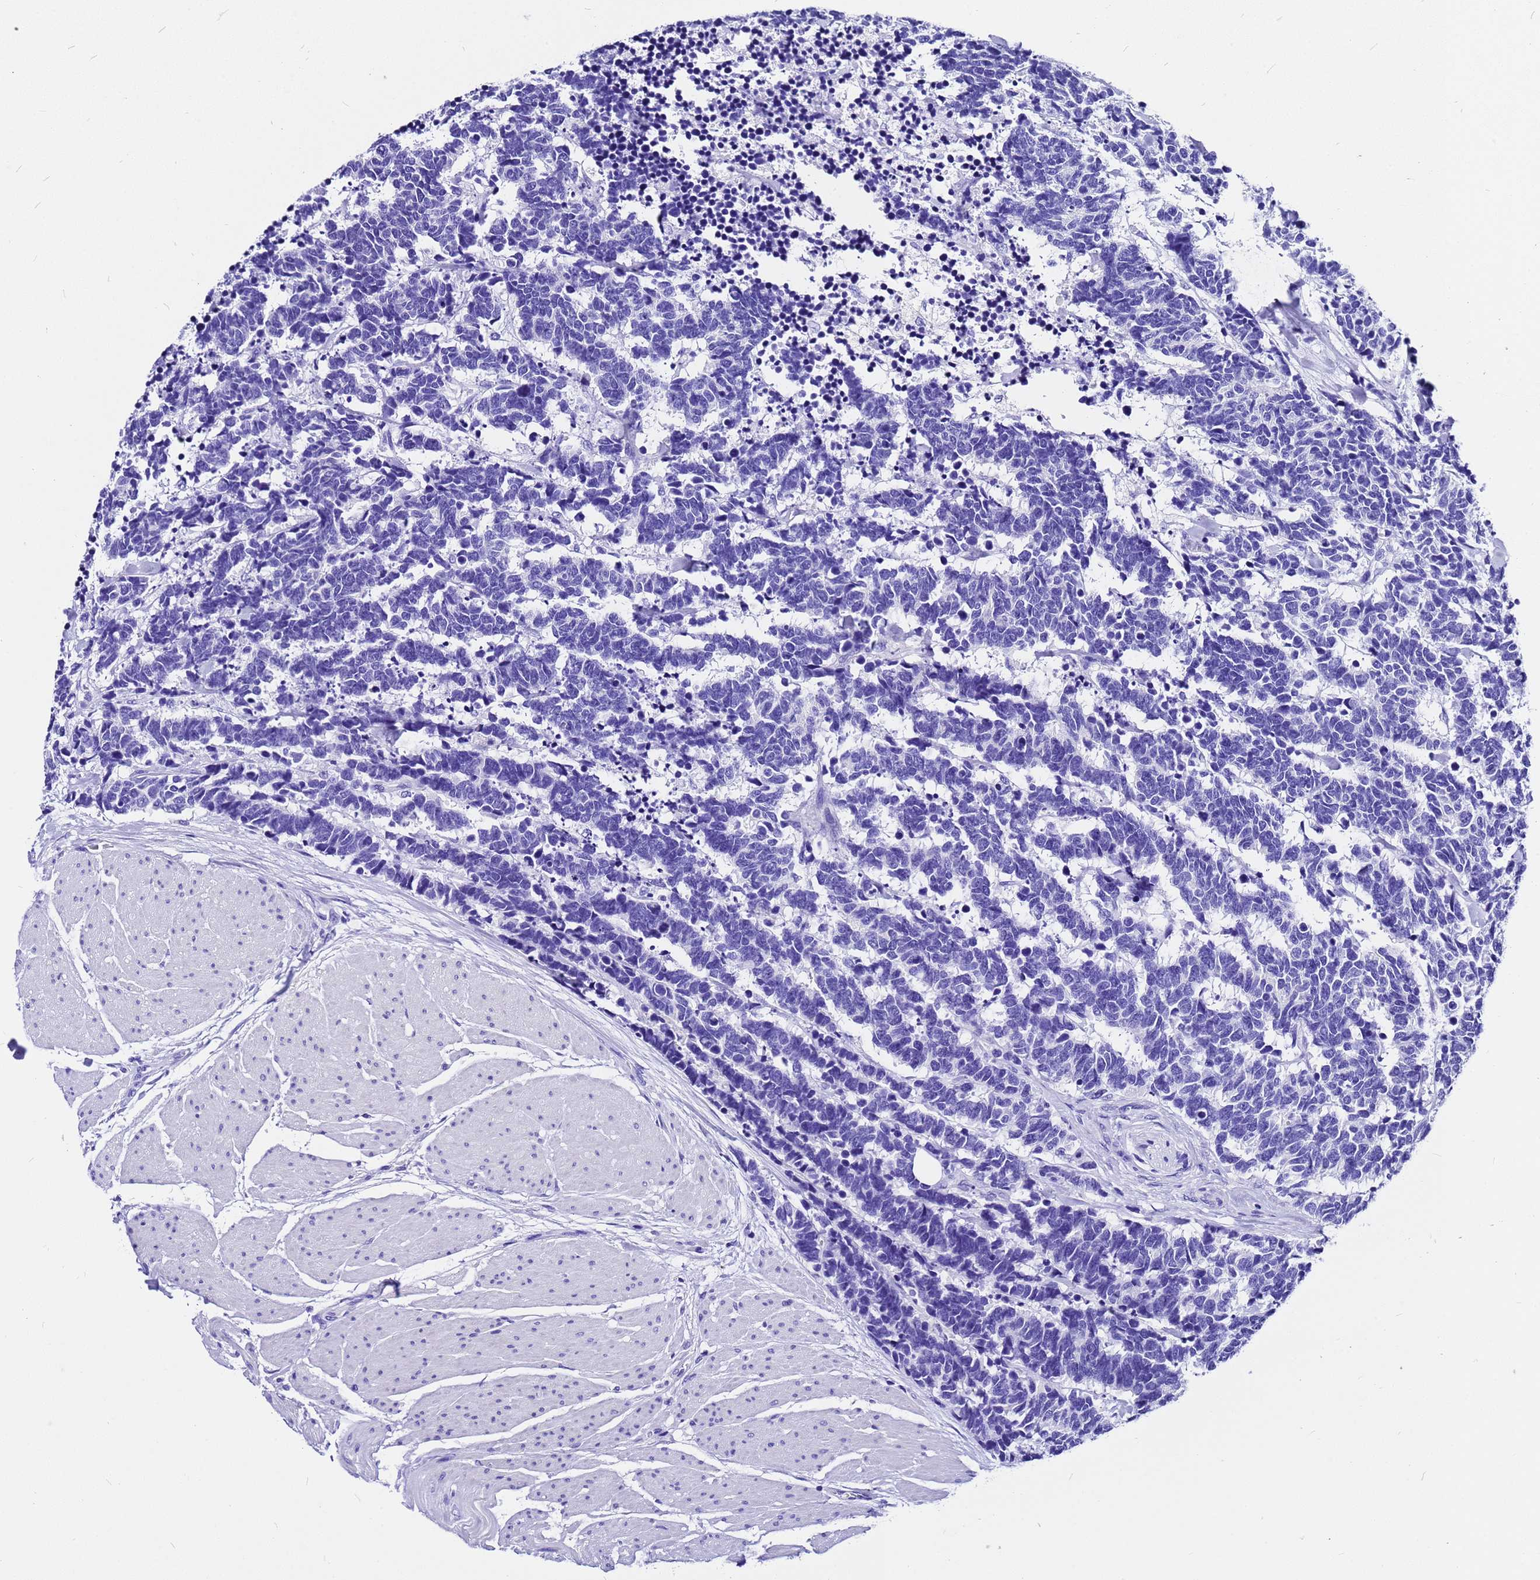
{"staining": {"intensity": "negative", "quantity": "none", "location": "none"}, "tissue": "carcinoid", "cell_type": "Tumor cells", "image_type": "cancer", "snomed": [{"axis": "morphology", "description": "Carcinoma, NOS"}, {"axis": "morphology", "description": "Carcinoid, malignant, NOS"}, {"axis": "topography", "description": "Urinary bladder"}], "caption": "A photomicrograph of carcinoid stained for a protein shows no brown staining in tumor cells.", "gene": "HERC4", "patient": {"sex": "male", "age": 57}}